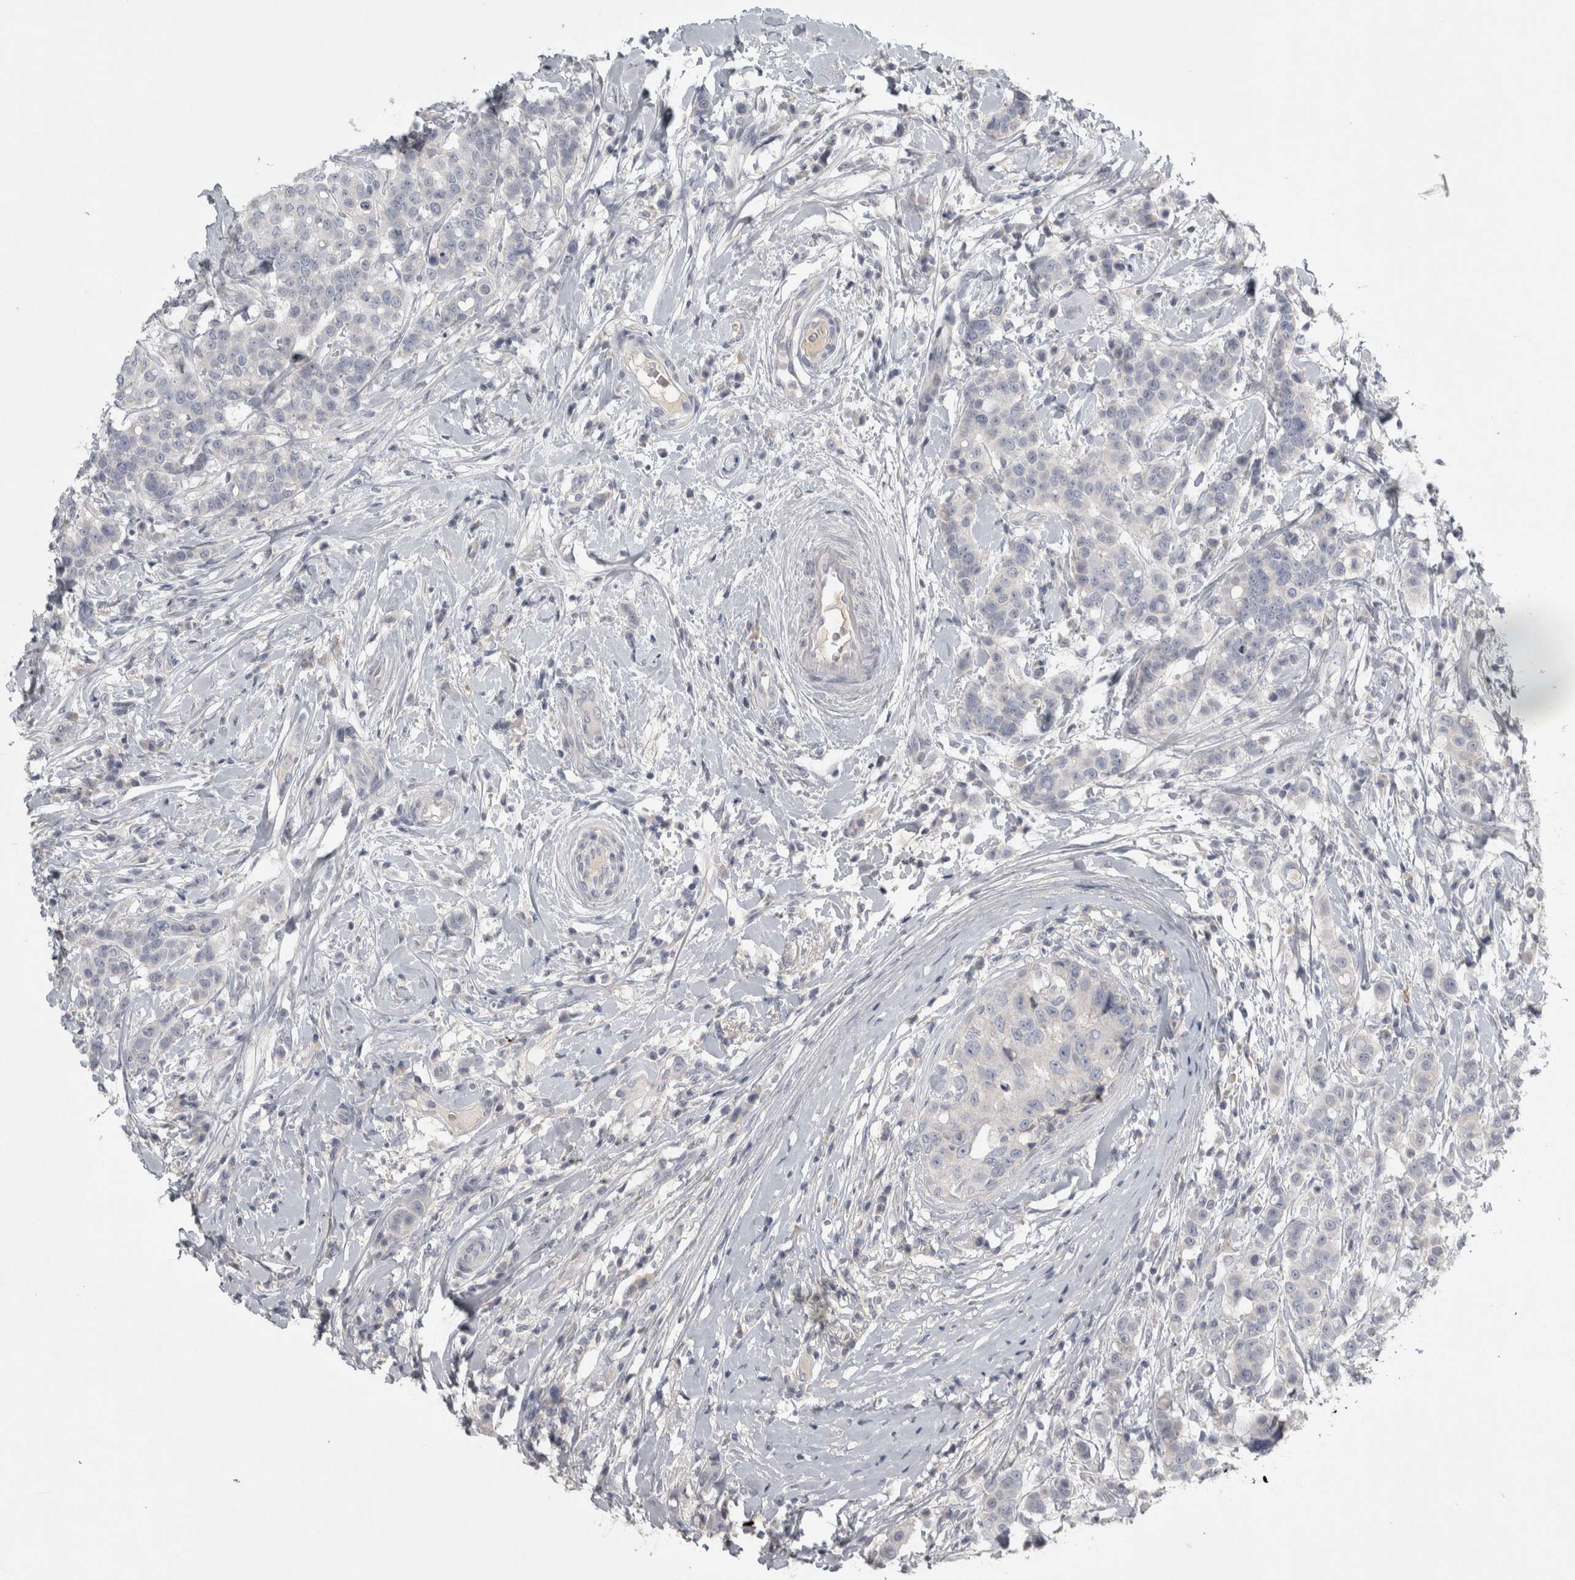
{"staining": {"intensity": "negative", "quantity": "none", "location": "none"}, "tissue": "breast cancer", "cell_type": "Tumor cells", "image_type": "cancer", "snomed": [{"axis": "morphology", "description": "Duct carcinoma"}, {"axis": "topography", "description": "Breast"}], "caption": "This image is of intraductal carcinoma (breast) stained with immunohistochemistry (IHC) to label a protein in brown with the nuclei are counter-stained blue. There is no staining in tumor cells.", "gene": "ENPP7", "patient": {"sex": "female", "age": 27}}